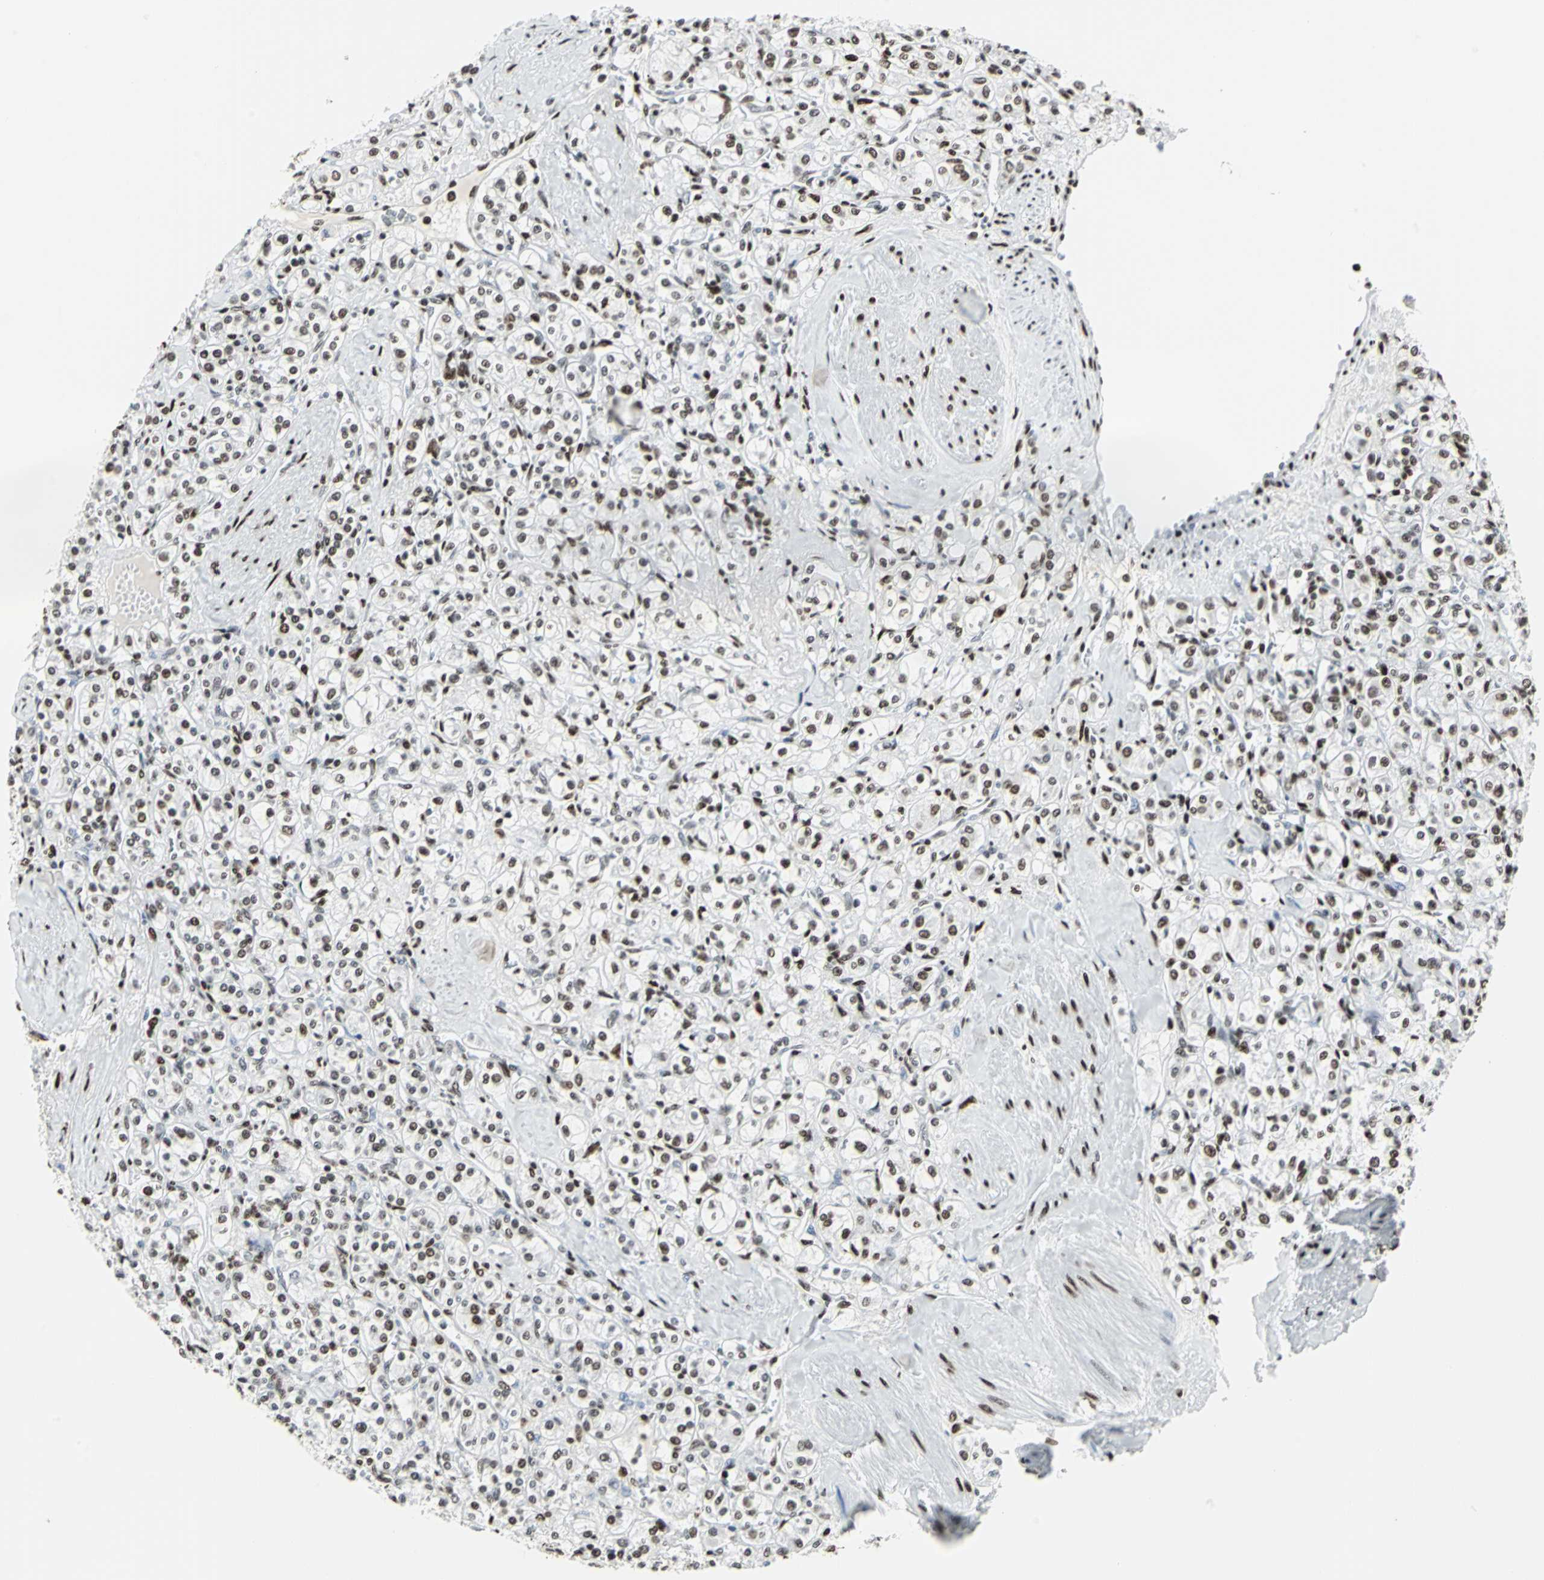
{"staining": {"intensity": "moderate", "quantity": ">75%", "location": "nuclear"}, "tissue": "renal cancer", "cell_type": "Tumor cells", "image_type": "cancer", "snomed": [{"axis": "morphology", "description": "Adenocarcinoma, NOS"}, {"axis": "topography", "description": "Kidney"}], "caption": "This is a micrograph of immunohistochemistry staining of adenocarcinoma (renal), which shows moderate positivity in the nuclear of tumor cells.", "gene": "HDAC2", "patient": {"sex": "male", "age": 77}}